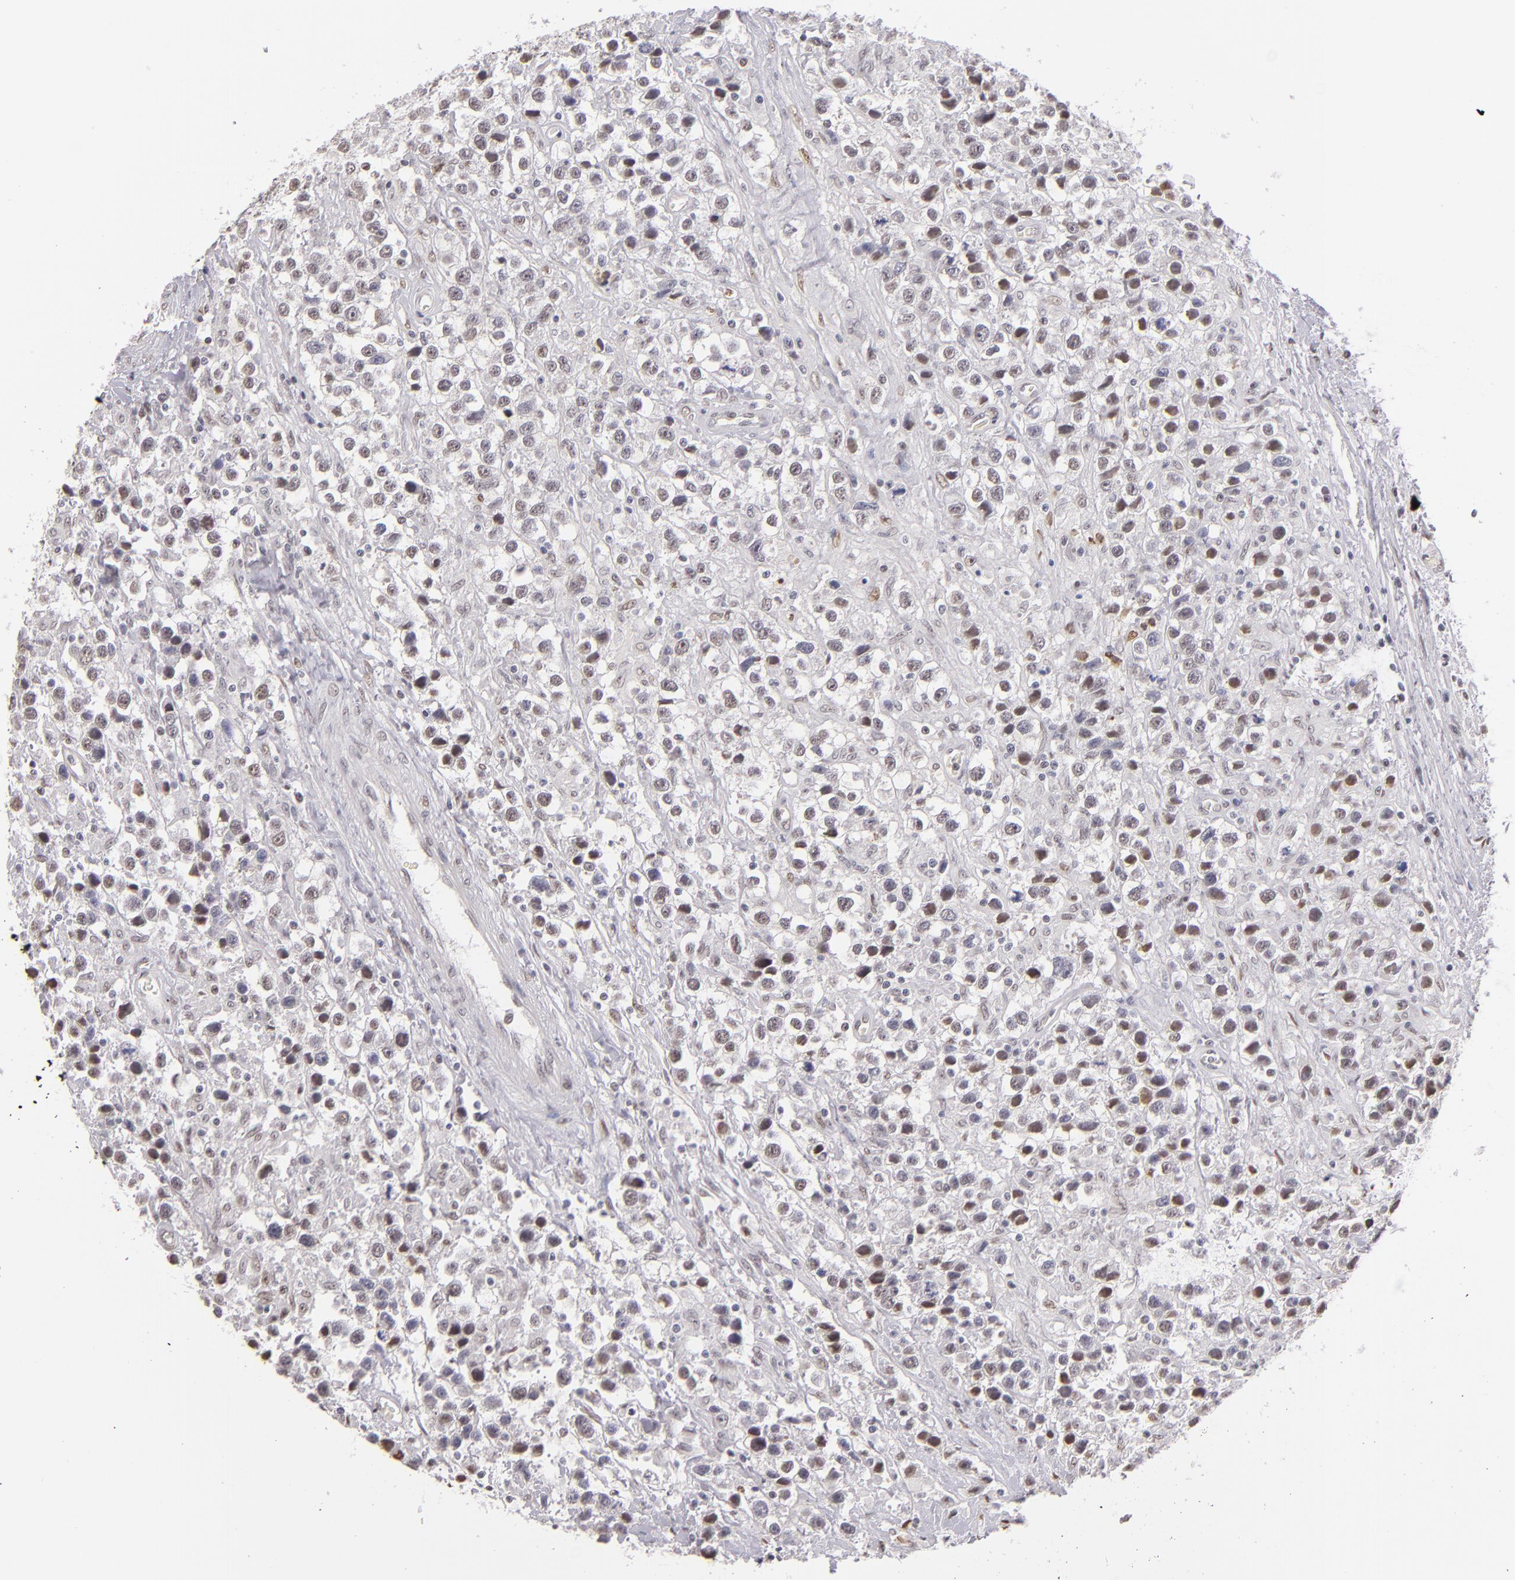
{"staining": {"intensity": "weak", "quantity": "<25%", "location": "nuclear"}, "tissue": "testis cancer", "cell_type": "Tumor cells", "image_type": "cancer", "snomed": [{"axis": "morphology", "description": "Seminoma, NOS"}, {"axis": "topography", "description": "Testis"}], "caption": "The IHC histopathology image has no significant expression in tumor cells of seminoma (testis) tissue. Brightfield microscopy of immunohistochemistry stained with DAB (3,3'-diaminobenzidine) (brown) and hematoxylin (blue), captured at high magnification.", "gene": "NCOR2", "patient": {"sex": "male", "age": 43}}